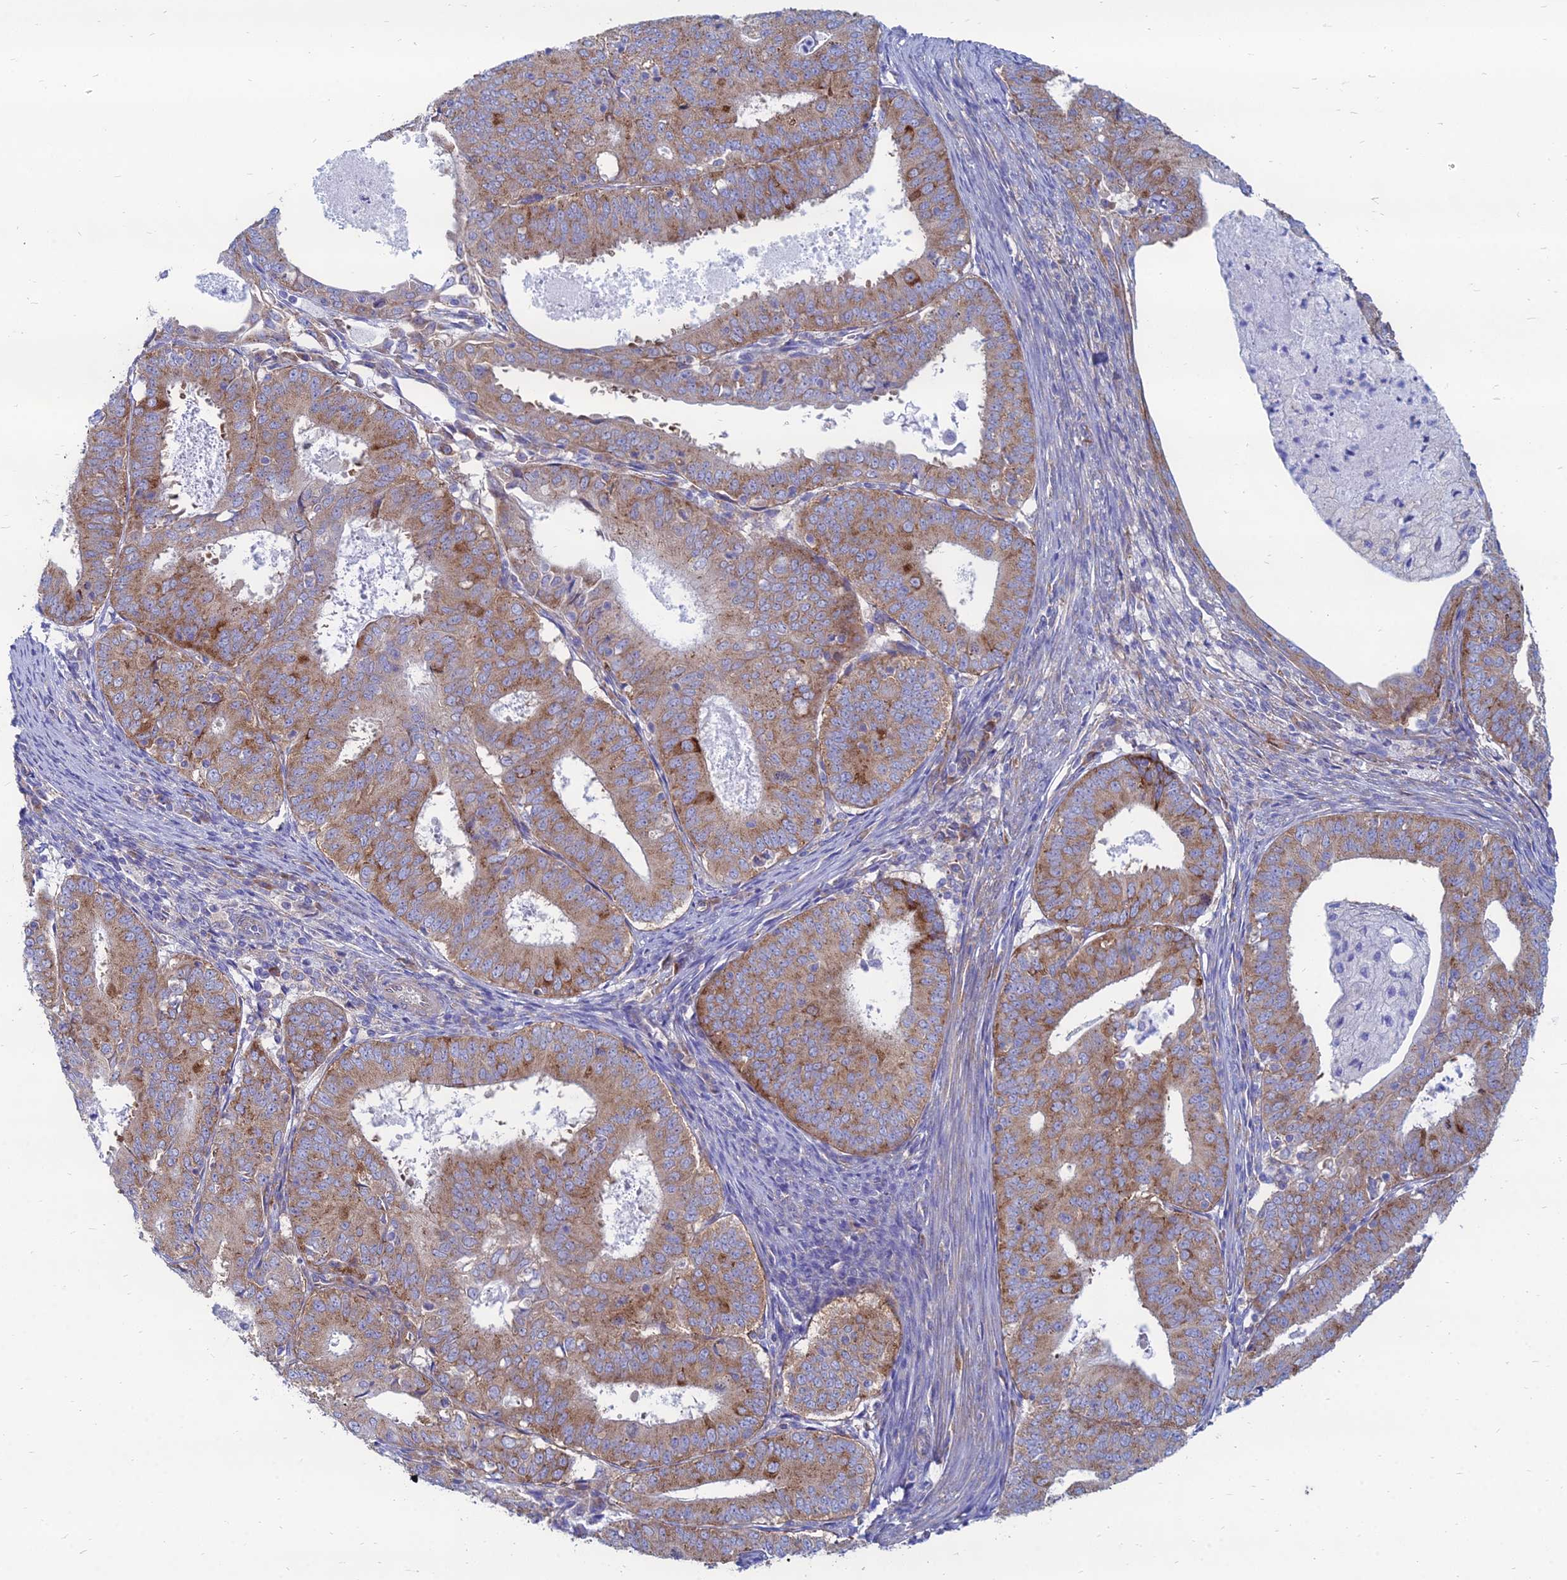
{"staining": {"intensity": "moderate", "quantity": ">75%", "location": "cytoplasmic/membranous"}, "tissue": "endometrial cancer", "cell_type": "Tumor cells", "image_type": "cancer", "snomed": [{"axis": "morphology", "description": "Adenocarcinoma, NOS"}, {"axis": "topography", "description": "Endometrium"}], "caption": "Endometrial cancer (adenocarcinoma) was stained to show a protein in brown. There is medium levels of moderate cytoplasmic/membranous staining in about >75% of tumor cells.", "gene": "TXLNA", "patient": {"sex": "female", "age": 57}}